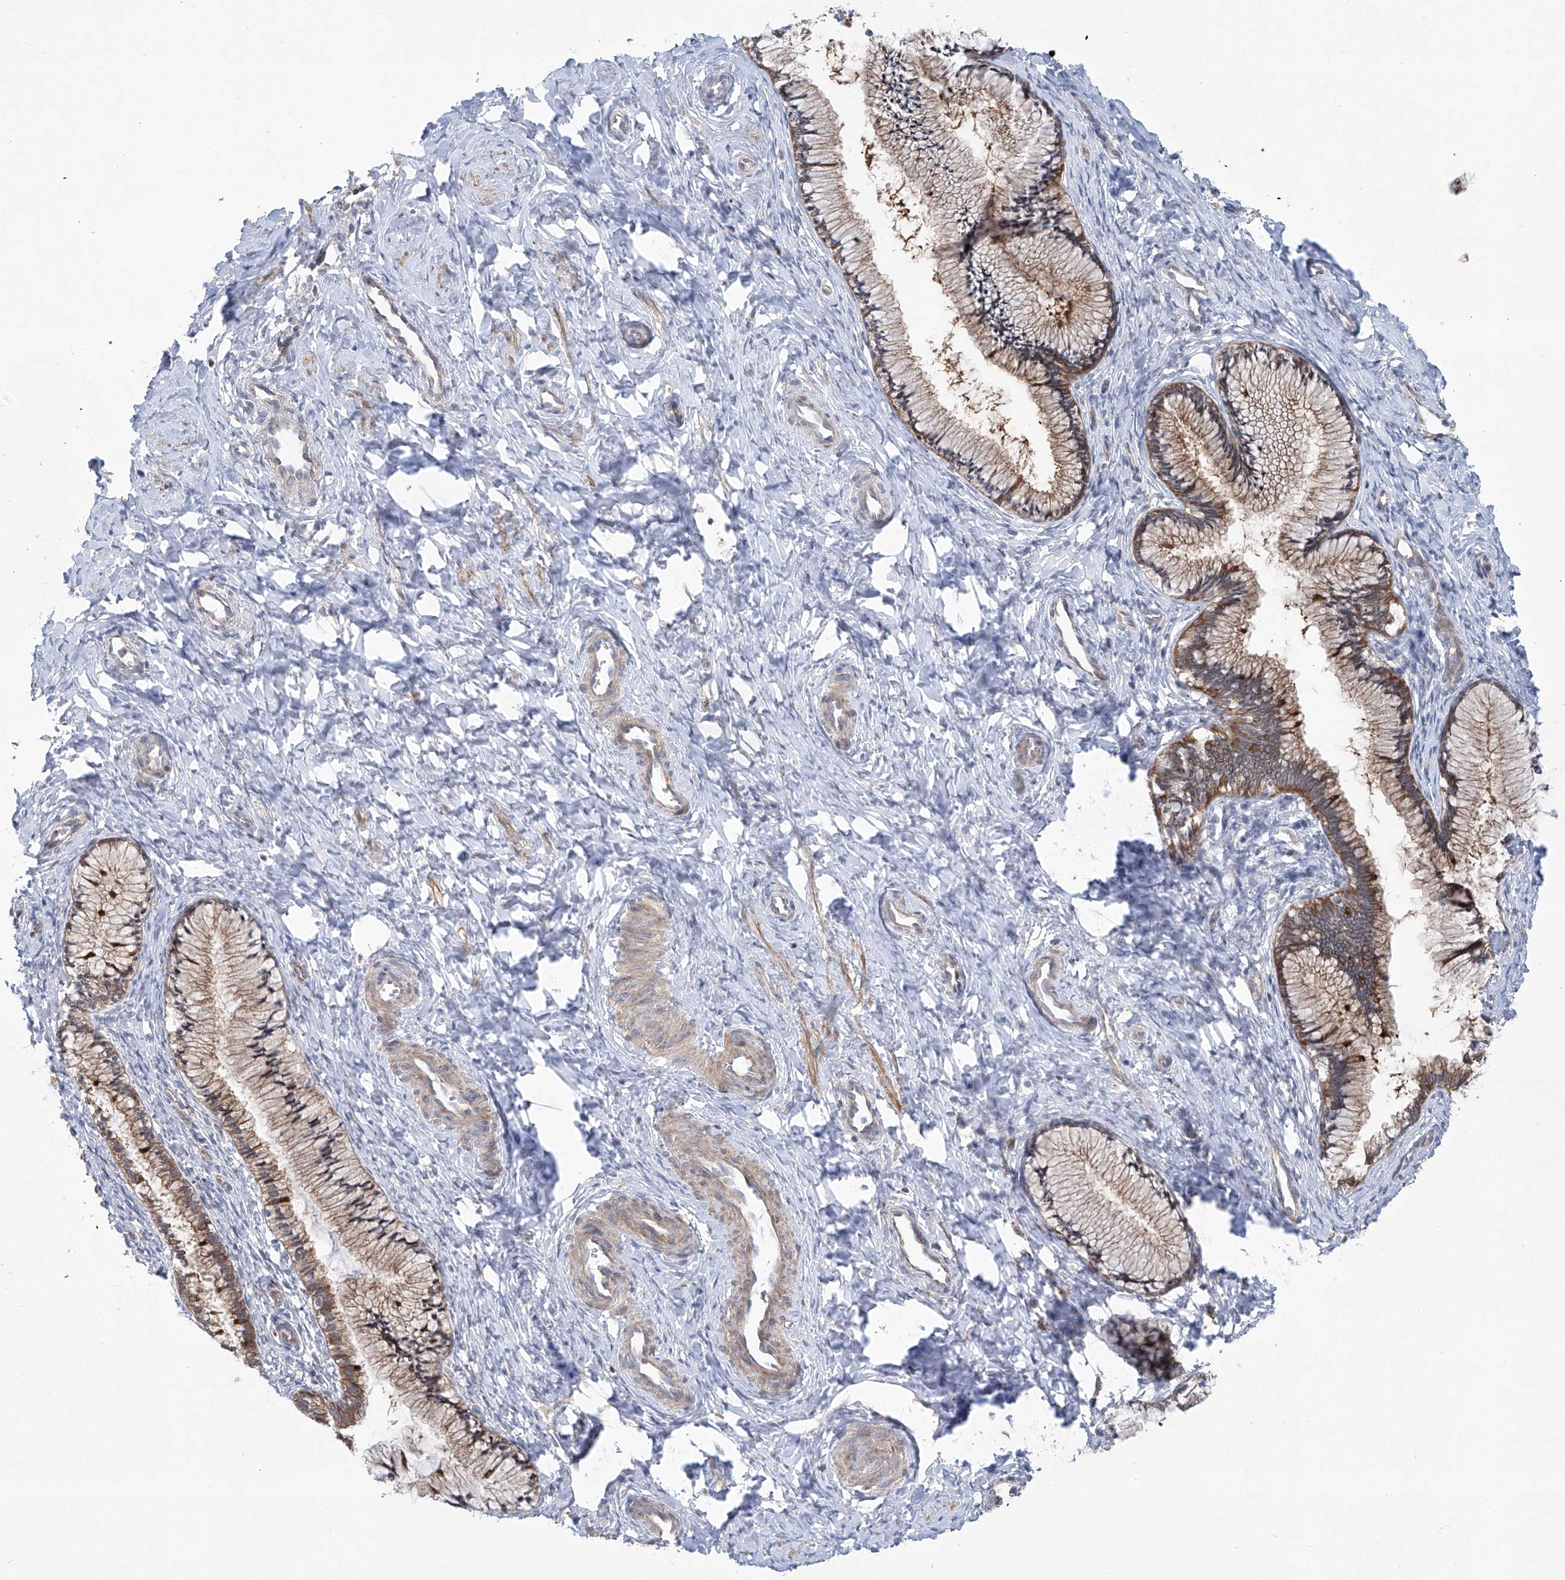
{"staining": {"intensity": "moderate", "quantity": ">75%", "location": "cytoplasmic/membranous"}, "tissue": "cervix", "cell_type": "Glandular cells", "image_type": "normal", "snomed": [{"axis": "morphology", "description": "Normal tissue, NOS"}, {"axis": "topography", "description": "Cervix"}], "caption": "DAB immunohistochemical staining of benign cervix shows moderate cytoplasmic/membranous protein expression in about >75% of glandular cells.", "gene": "KLC4", "patient": {"sex": "female", "age": 27}}